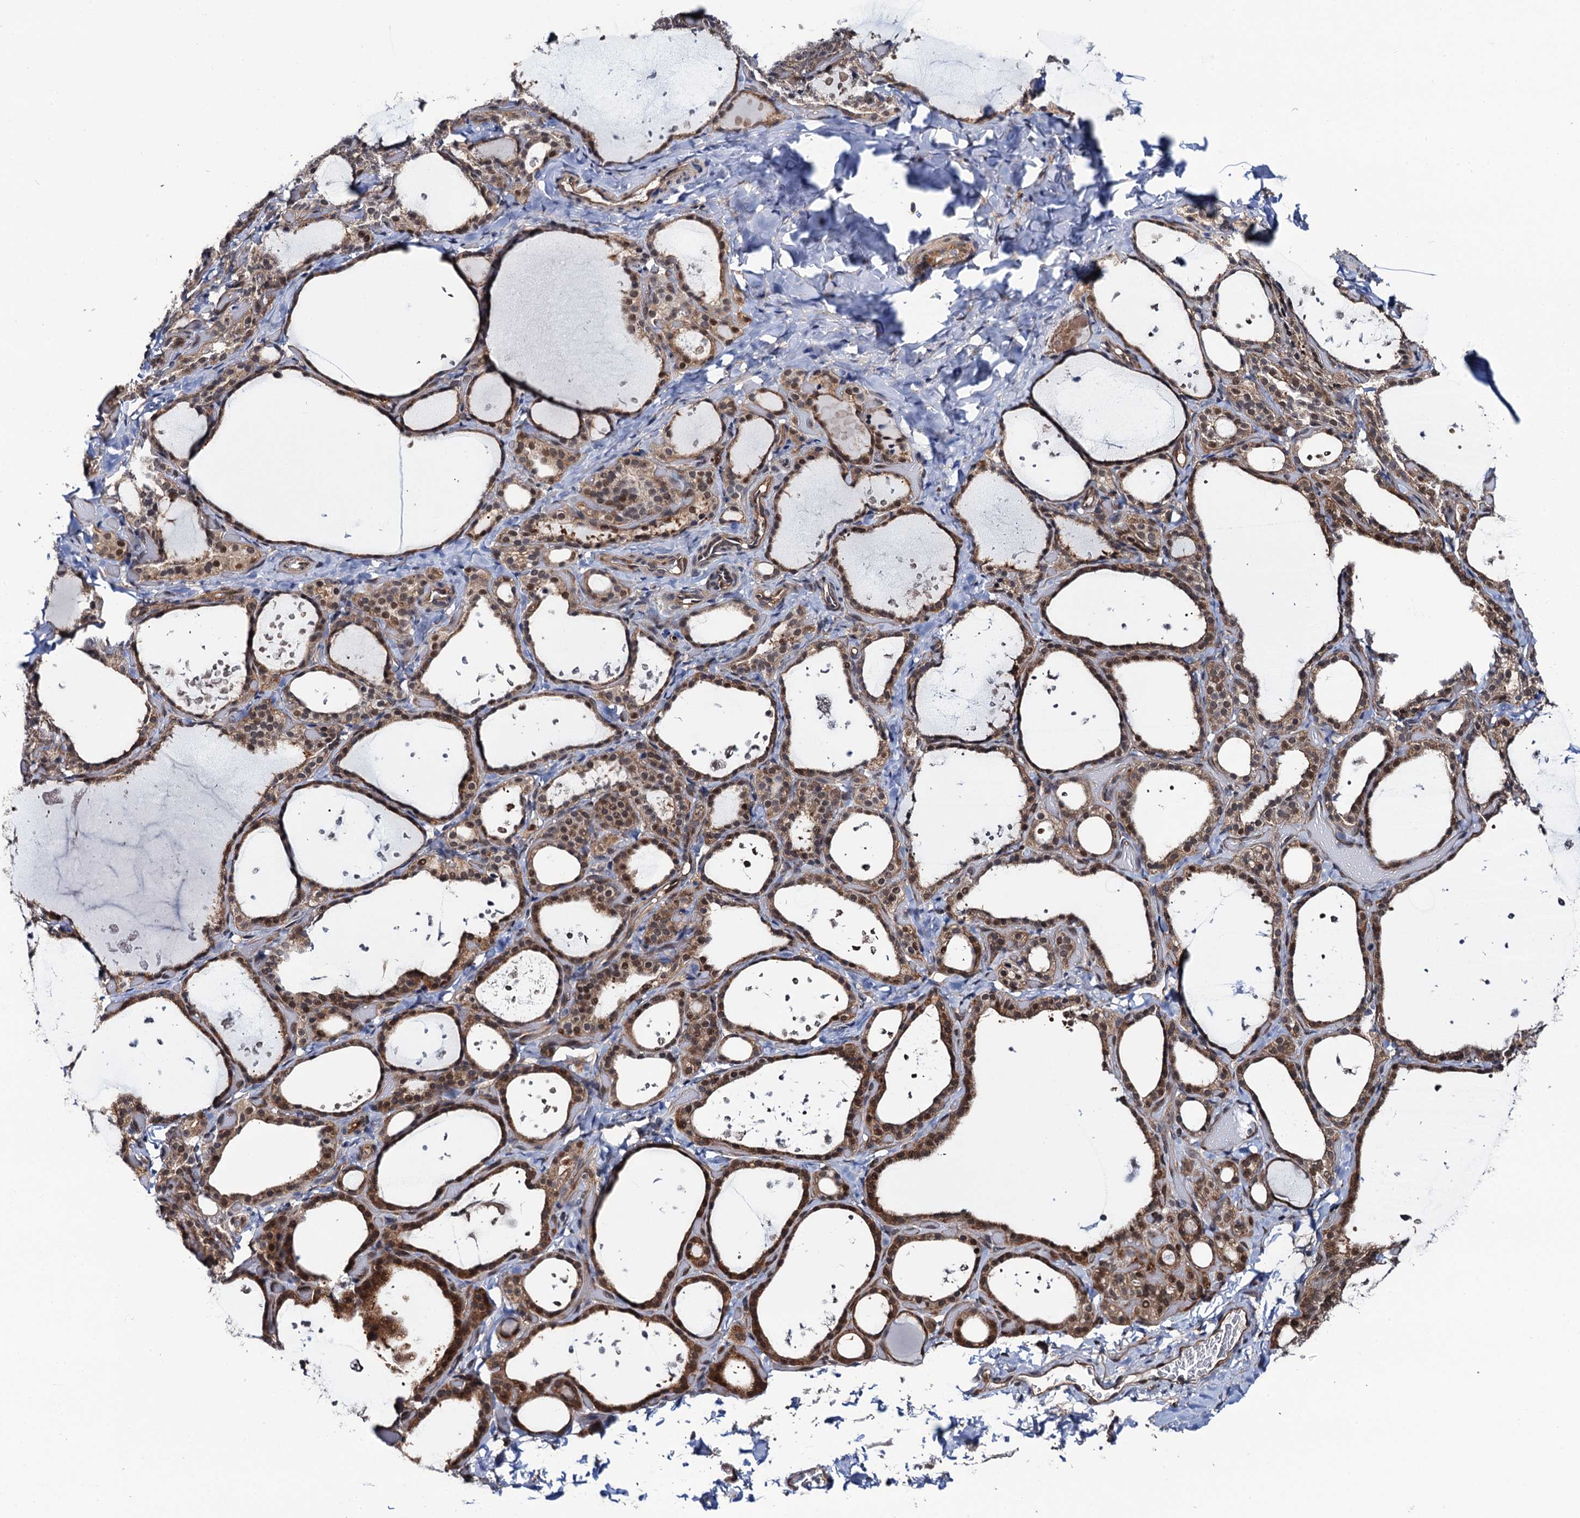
{"staining": {"intensity": "moderate", "quantity": ">75%", "location": "cytoplasmic/membranous,nuclear"}, "tissue": "thyroid gland", "cell_type": "Glandular cells", "image_type": "normal", "snomed": [{"axis": "morphology", "description": "Normal tissue, NOS"}, {"axis": "topography", "description": "Thyroid gland"}], "caption": "High-power microscopy captured an immunohistochemistry (IHC) histopathology image of benign thyroid gland, revealing moderate cytoplasmic/membranous,nuclear staining in about >75% of glandular cells.", "gene": "CDC23", "patient": {"sex": "female", "age": 44}}